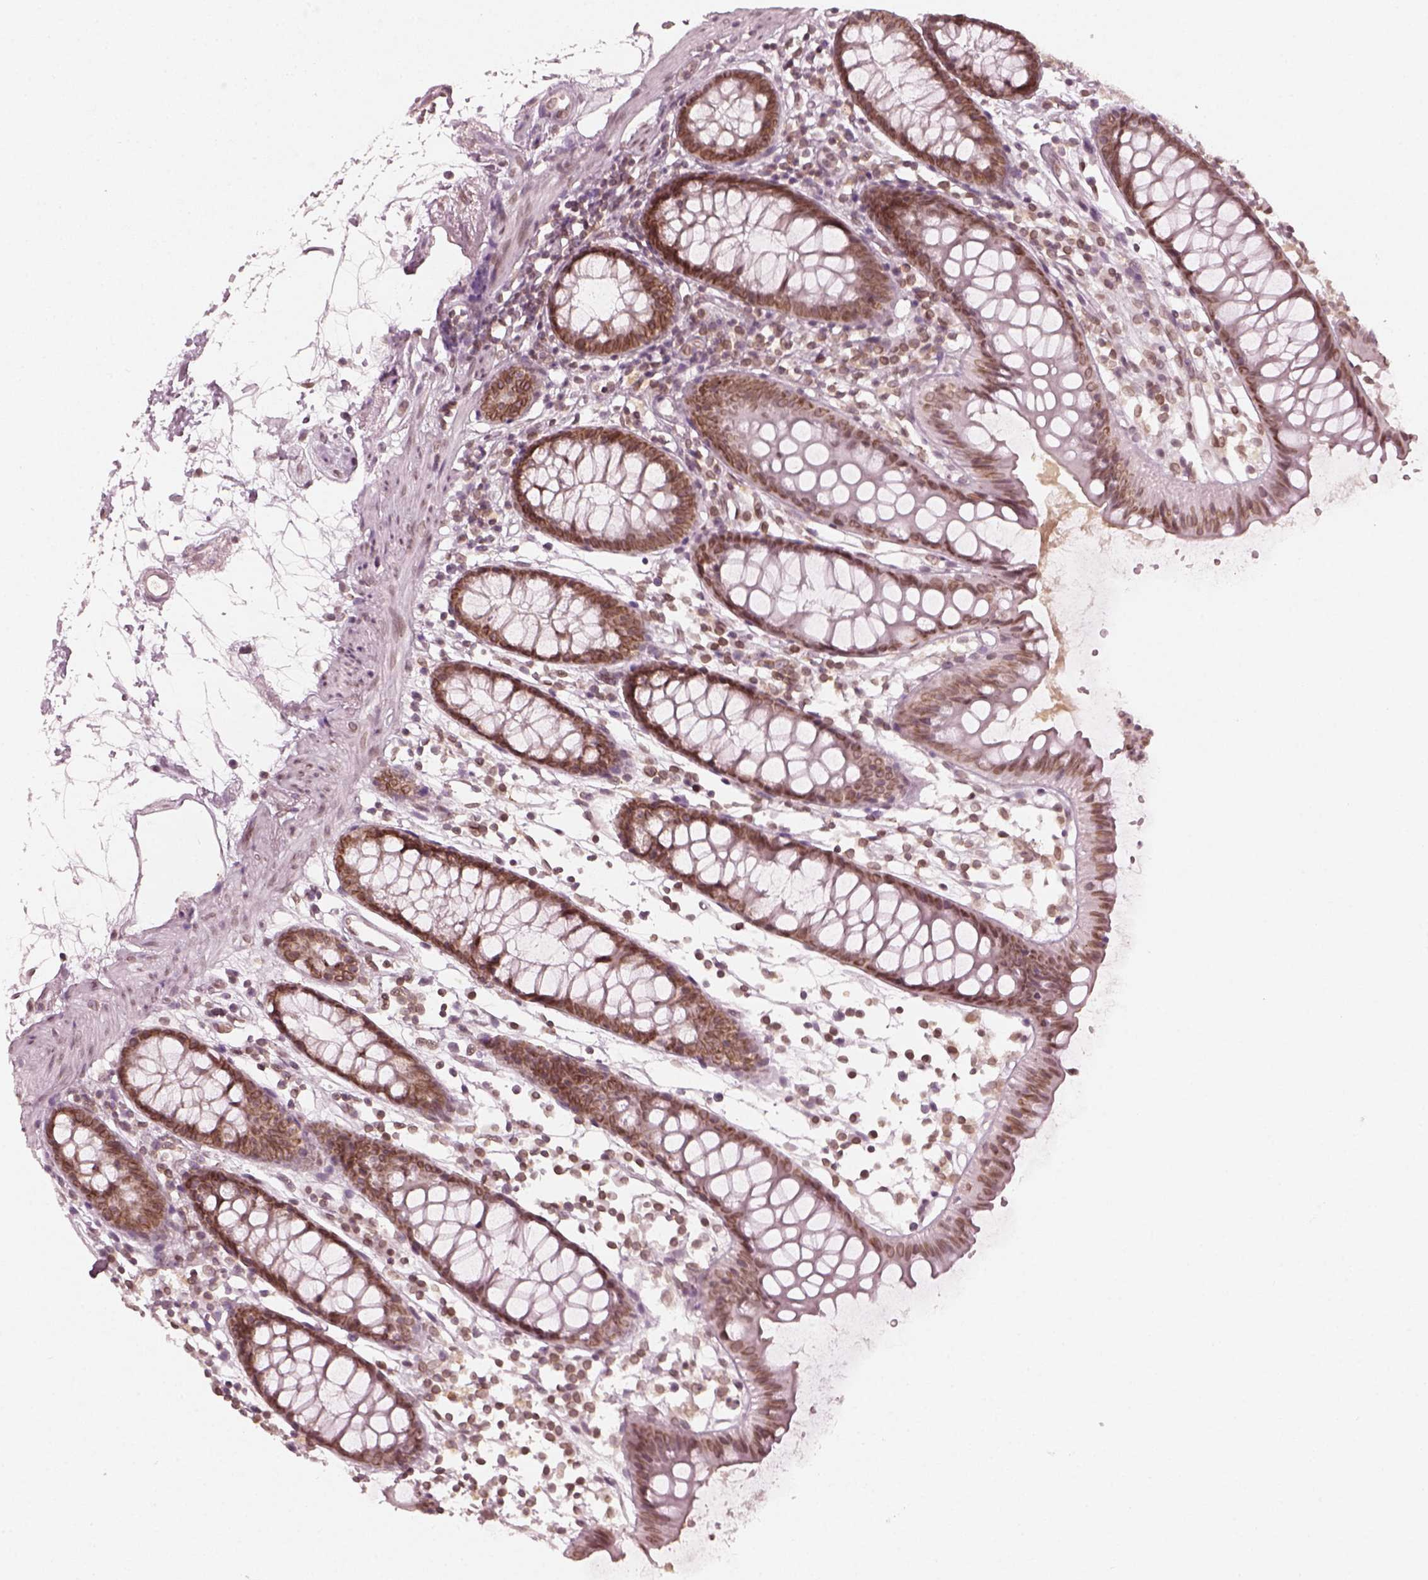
{"staining": {"intensity": "negative", "quantity": "none", "location": "none"}, "tissue": "colon", "cell_type": "Endothelial cells", "image_type": "normal", "snomed": [{"axis": "morphology", "description": "Normal tissue, NOS"}, {"axis": "topography", "description": "Colon"}], "caption": "This is a micrograph of immunohistochemistry staining of unremarkable colon, which shows no positivity in endothelial cells. Nuclei are stained in blue.", "gene": "DCAF12", "patient": {"sex": "female", "age": 84}}